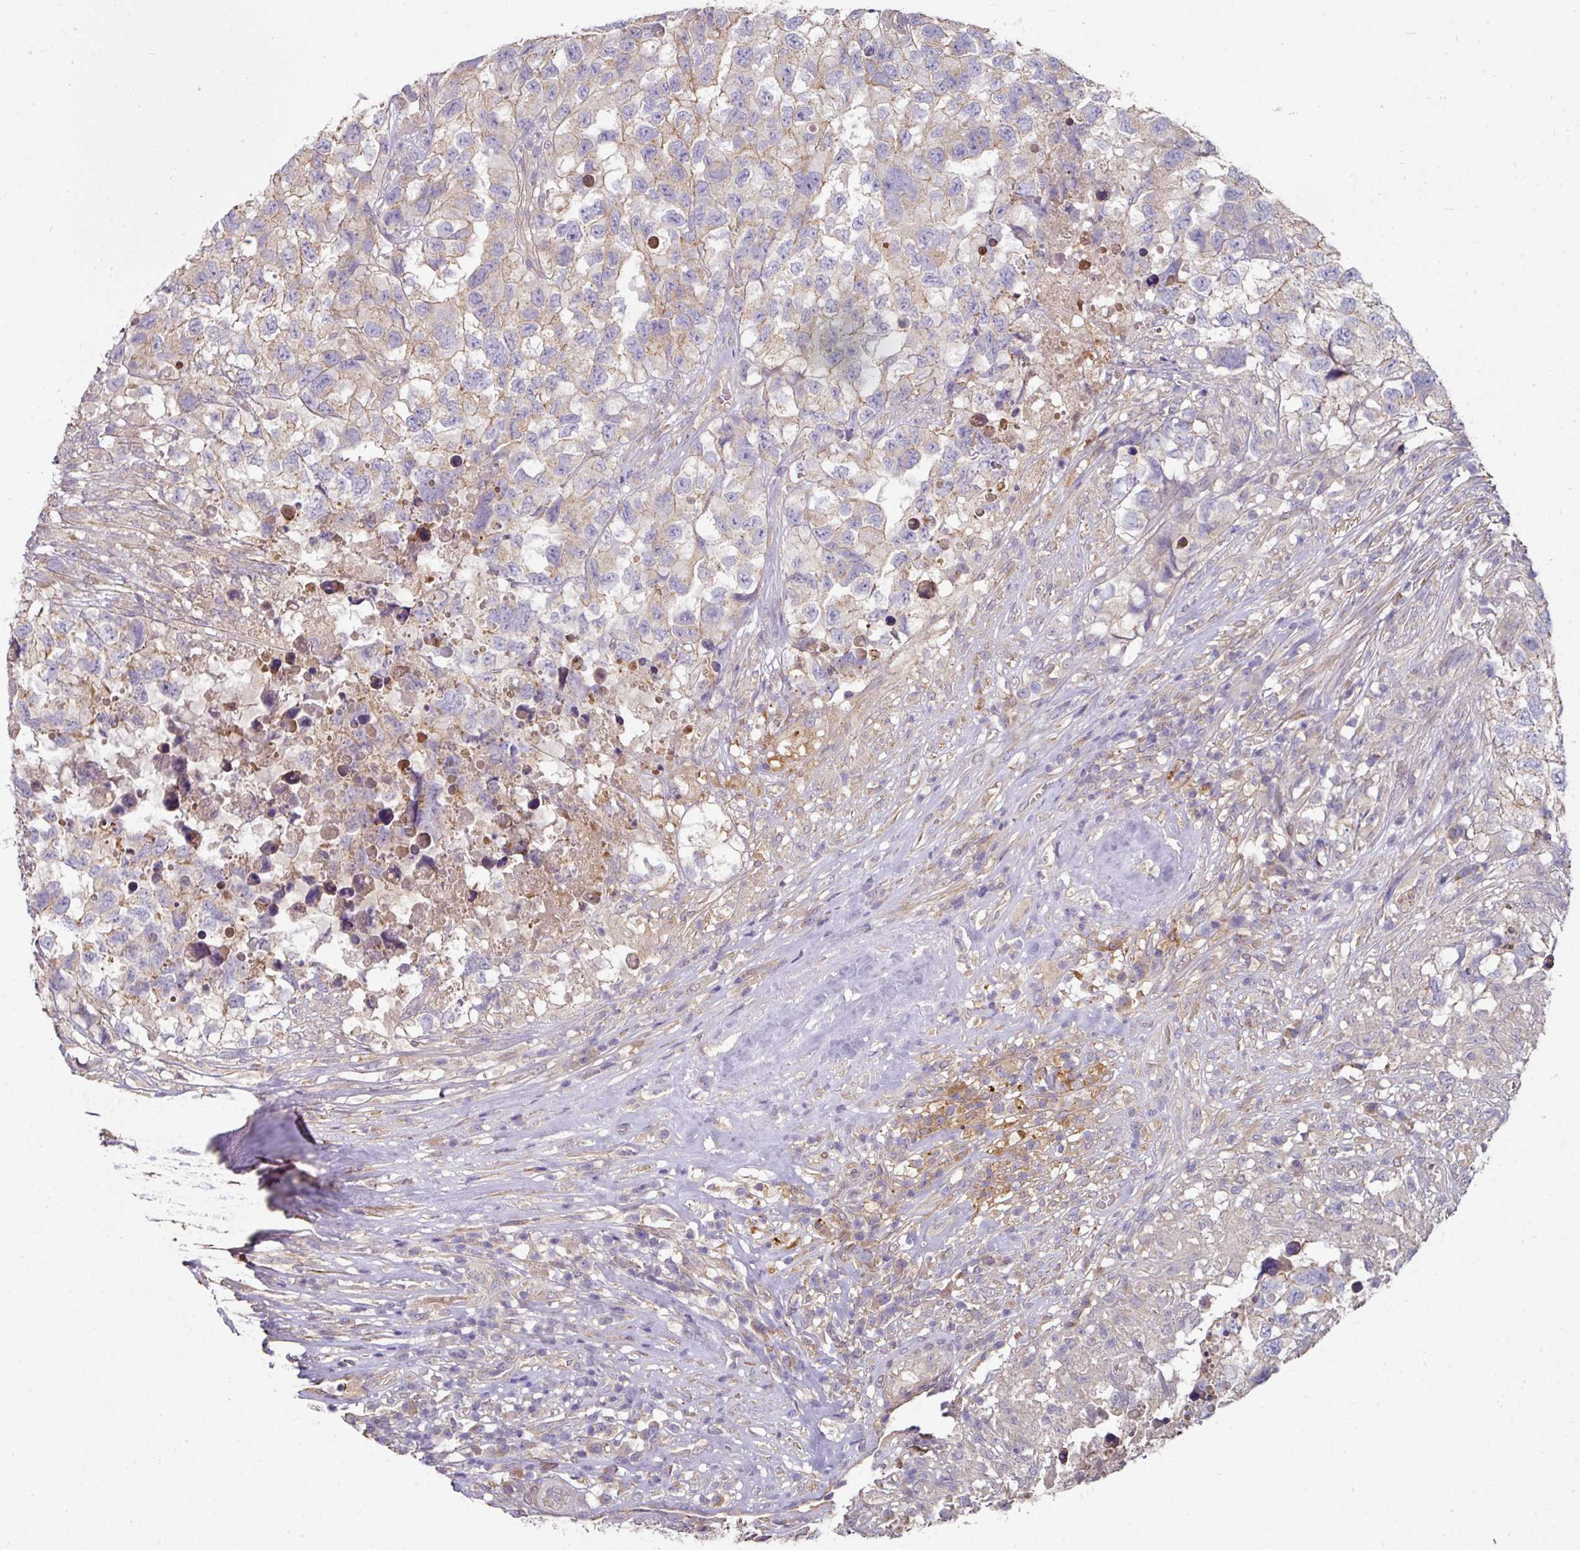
{"staining": {"intensity": "negative", "quantity": "none", "location": "none"}, "tissue": "testis cancer", "cell_type": "Tumor cells", "image_type": "cancer", "snomed": [{"axis": "morphology", "description": "Carcinoma, Embryonal, NOS"}, {"axis": "topography", "description": "Testis"}], "caption": "Tumor cells show no significant positivity in testis cancer.", "gene": "C4orf48", "patient": {"sex": "male", "age": 83}}